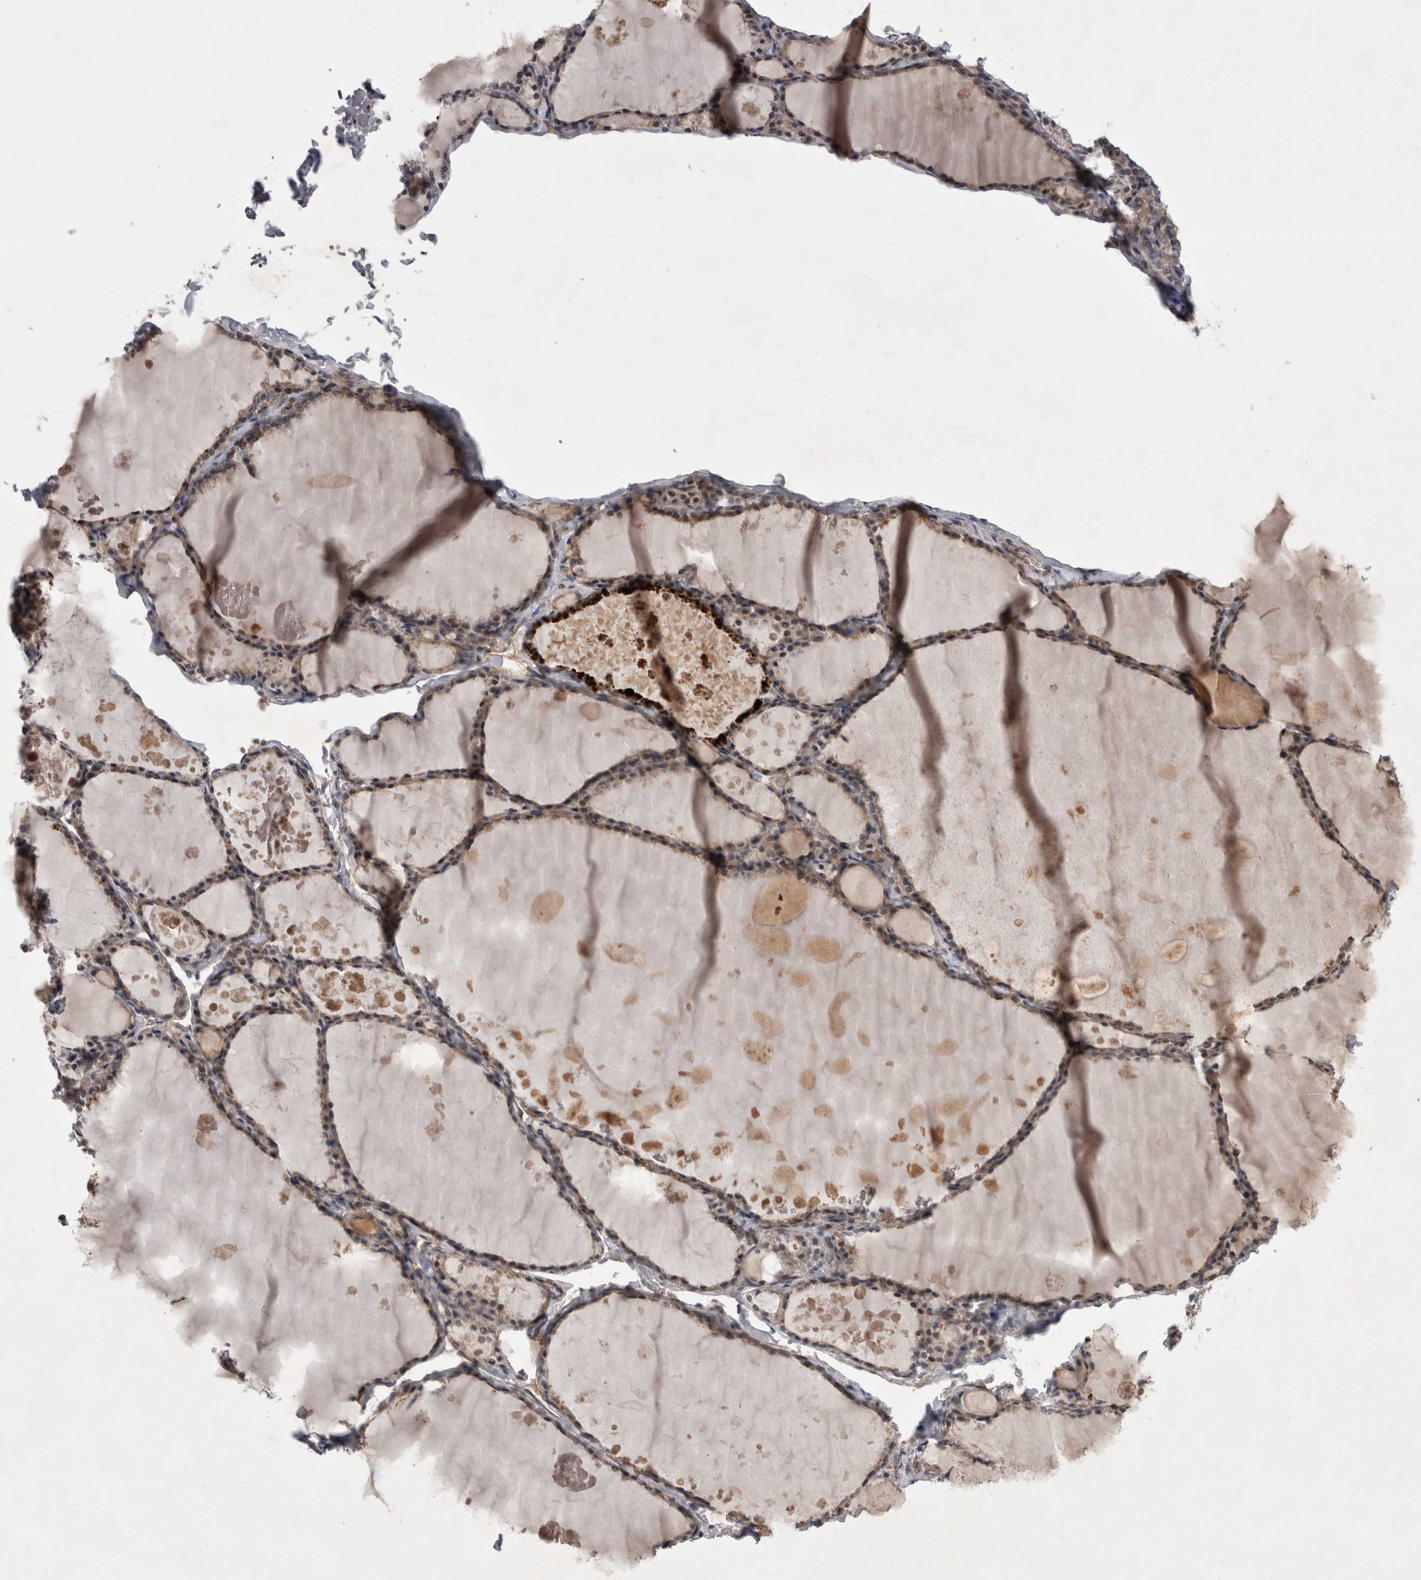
{"staining": {"intensity": "weak", "quantity": "25%-75%", "location": "cytoplasmic/membranous,nuclear"}, "tissue": "thyroid gland", "cell_type": "Glandular cells", "image_type": "normal", "snomed": [{"axis": "morphology", "description": "Normal tissue, NOS"}, {"axis": "topography", "description": "Thyroid gland"}], "caption": "Brown immunohistochemical staining in unremarkable human thyroid gland demonstrates weak cytoplasmic/membranous,nuclear expression in about 25%-75% of glandular cells.", "gene": "PARP11", "patient": {"sex": "male", "age": 56}}